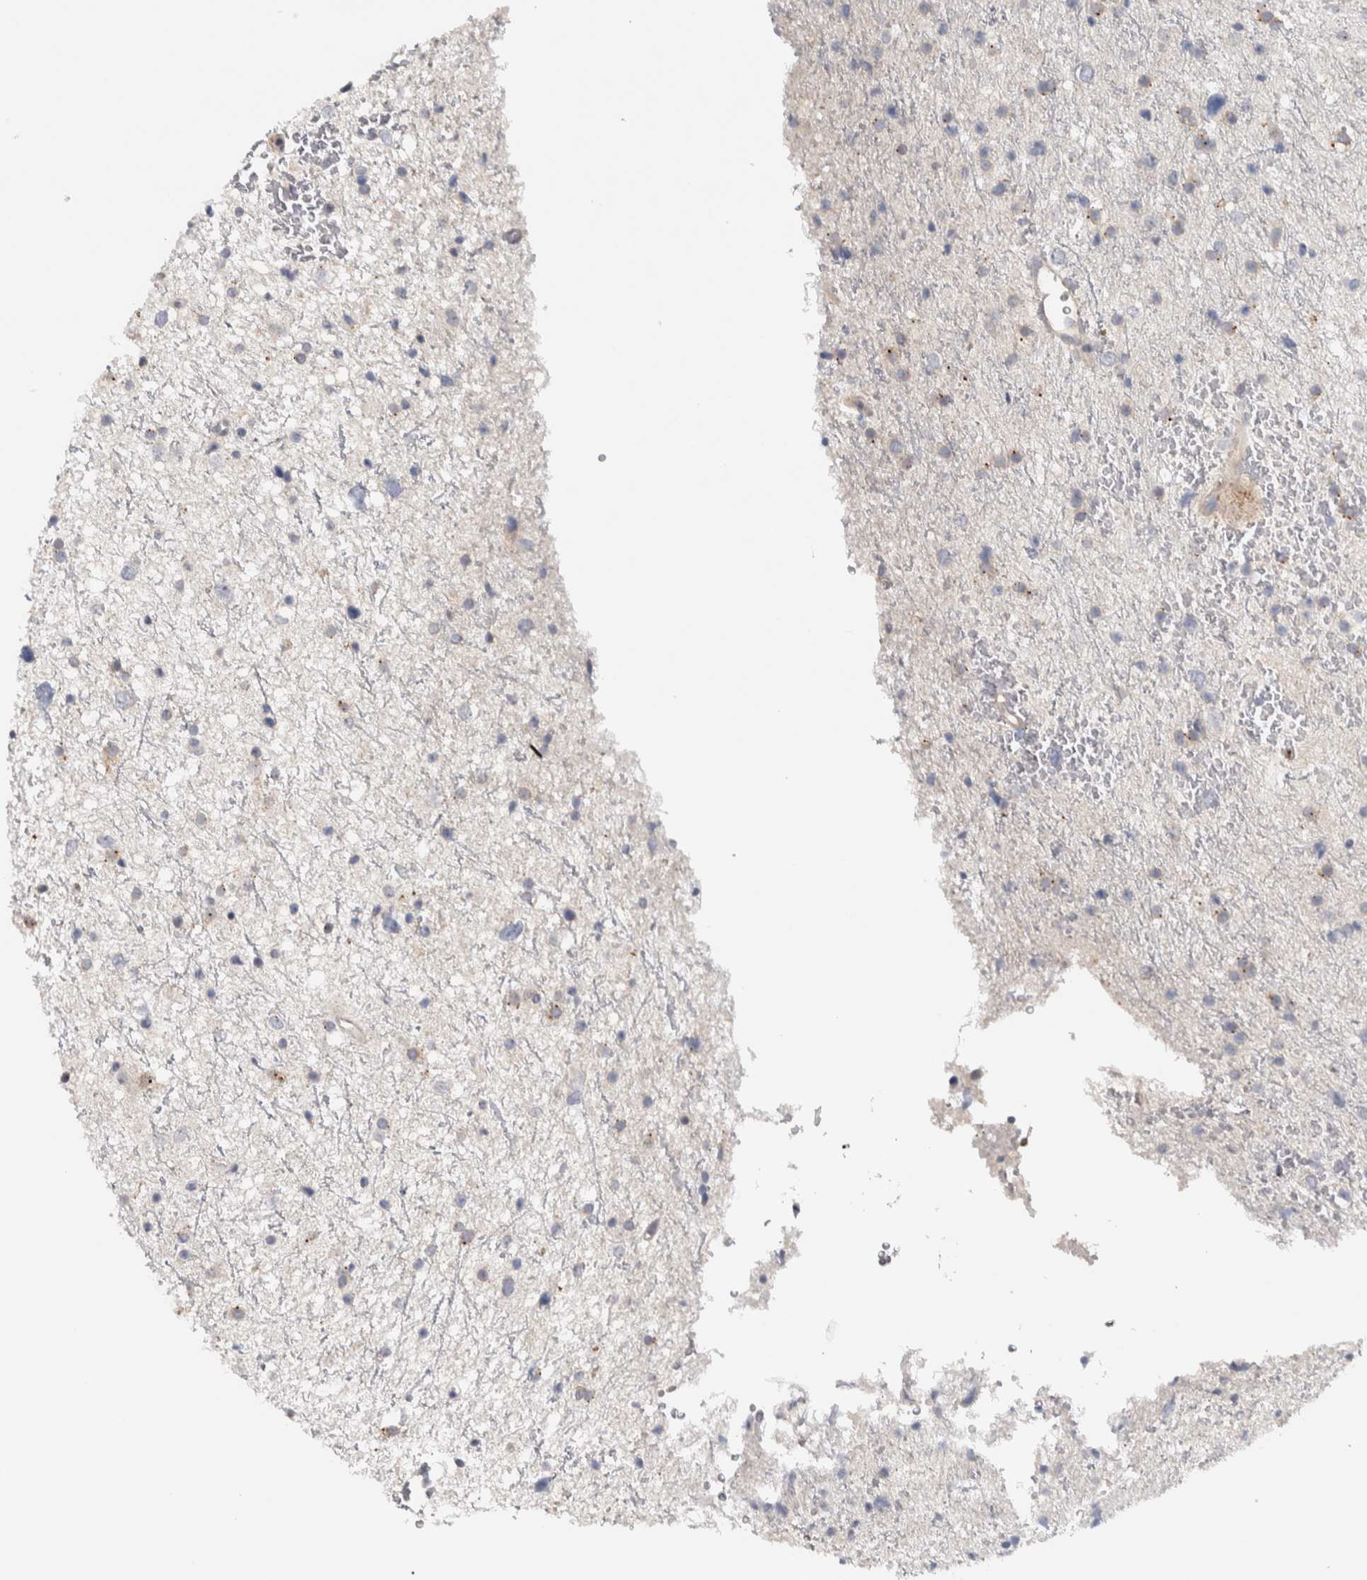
{"staining": {"intensity": "weak", "quantity": "<25%", "location": "cytoplasmic/membranous"}, "tissue": "glioma", "cell_type": "Tumor cells", "image_type": "cancer", "snomed": [{"axis": "morphology", "description": "Glioma, malignant, Low grade"}, {"axis": "topography", "description": "Brain"}], "caption": "Malignant glioma (low-grade) stained for a protein using IHC reveals no expression tumor cells.", "gene": "ADPRM", "patient": {"sex": "female", "age": 37}}